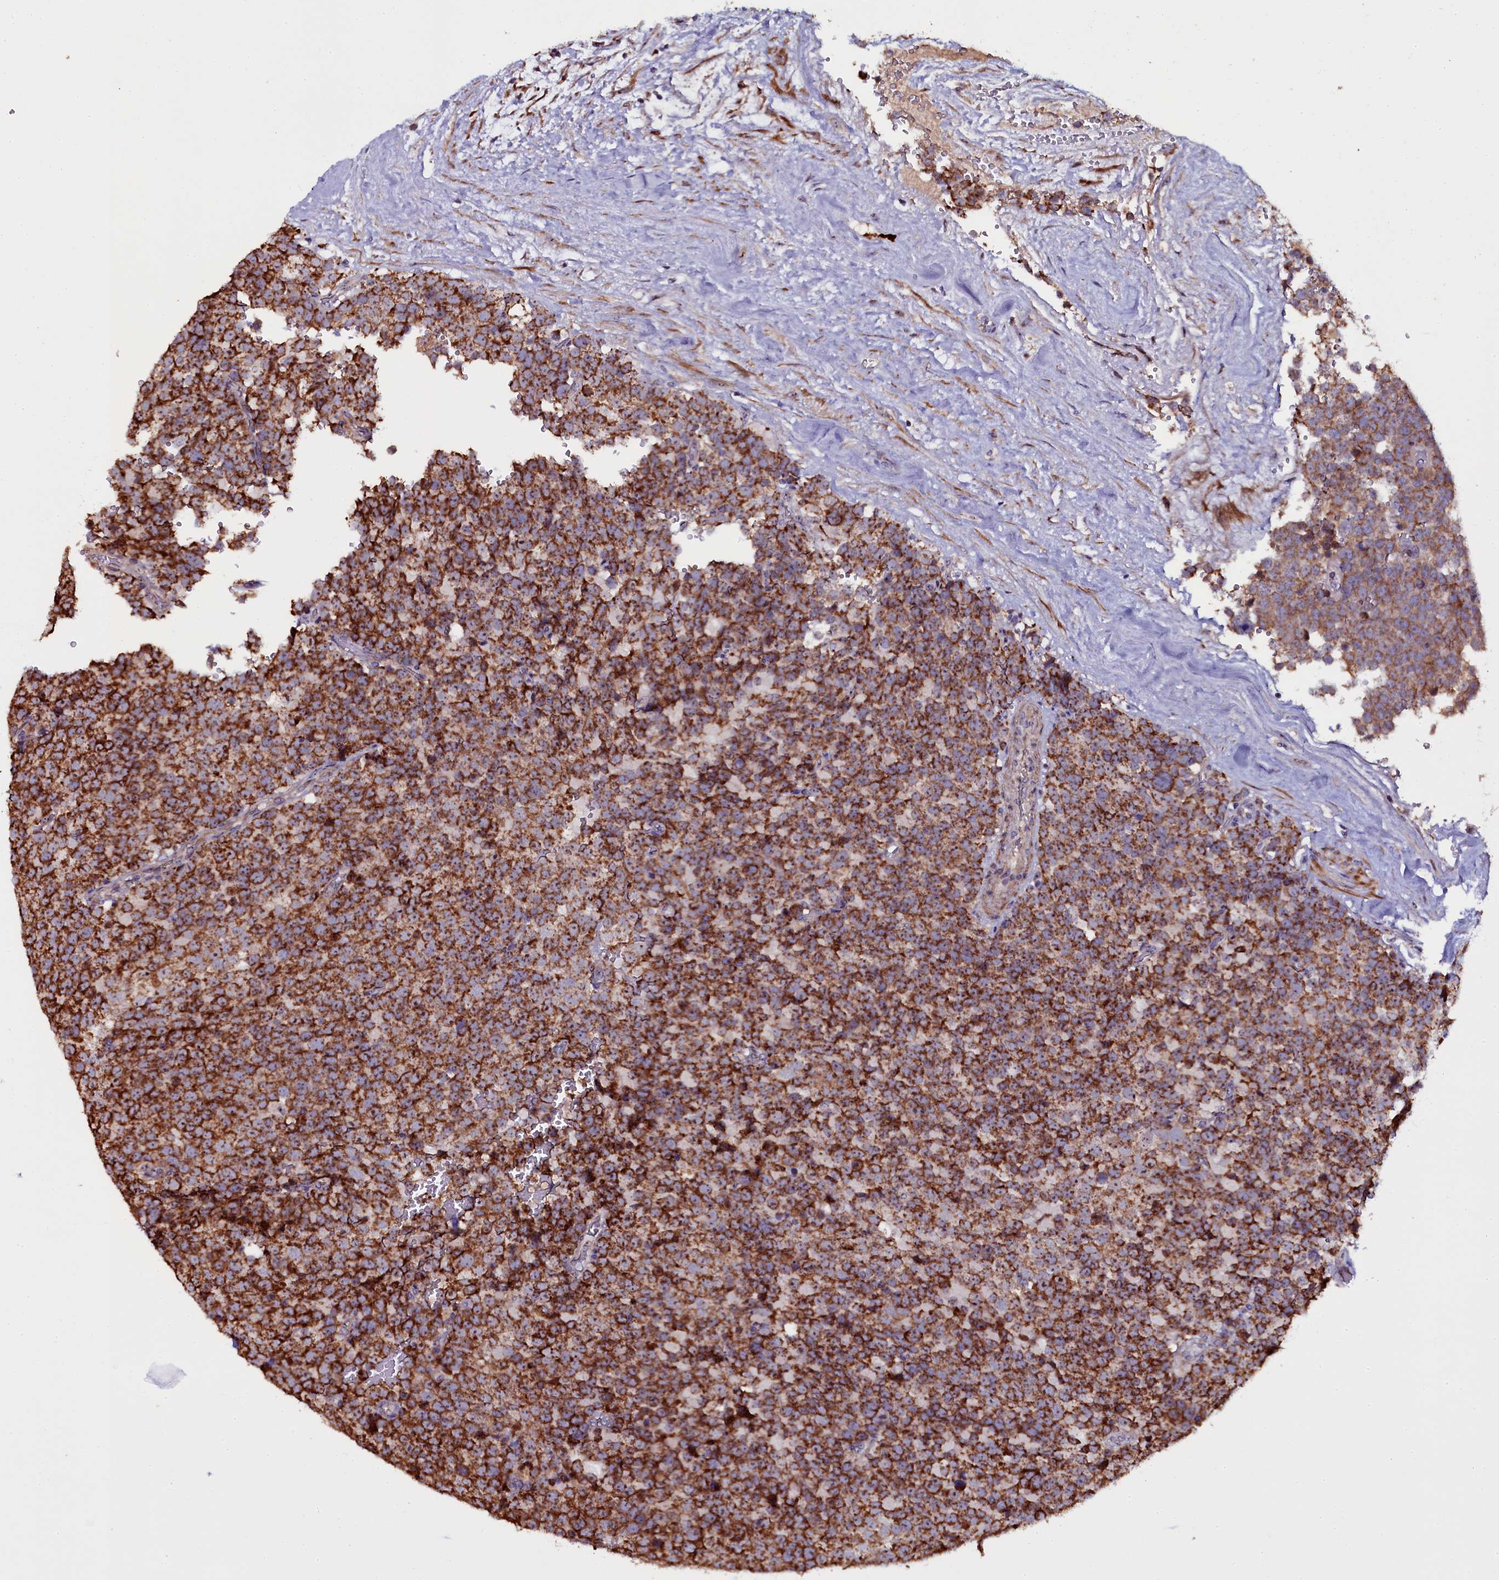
{"staining": {"intensity": "strong", "quantity": ">75%", "location": "cytoplasmic/membranous"}, "tissue": "testis cancer", "cell_type": "Tumor cells", "image_type": "cancer", "snomed": [{"axis": "morphology", "description": "Seminoma, NOS"}, {"axis": "topography", "description": "Testis"}], "caption": "Immunohistochemical staining of human seminoma (testis) reveals high levels of strong cytoplasmic/membranous protein positivity in about >75% of tumor cells.", "gene": "NAA80", "patient": {"sex": "male", "age": 71}}